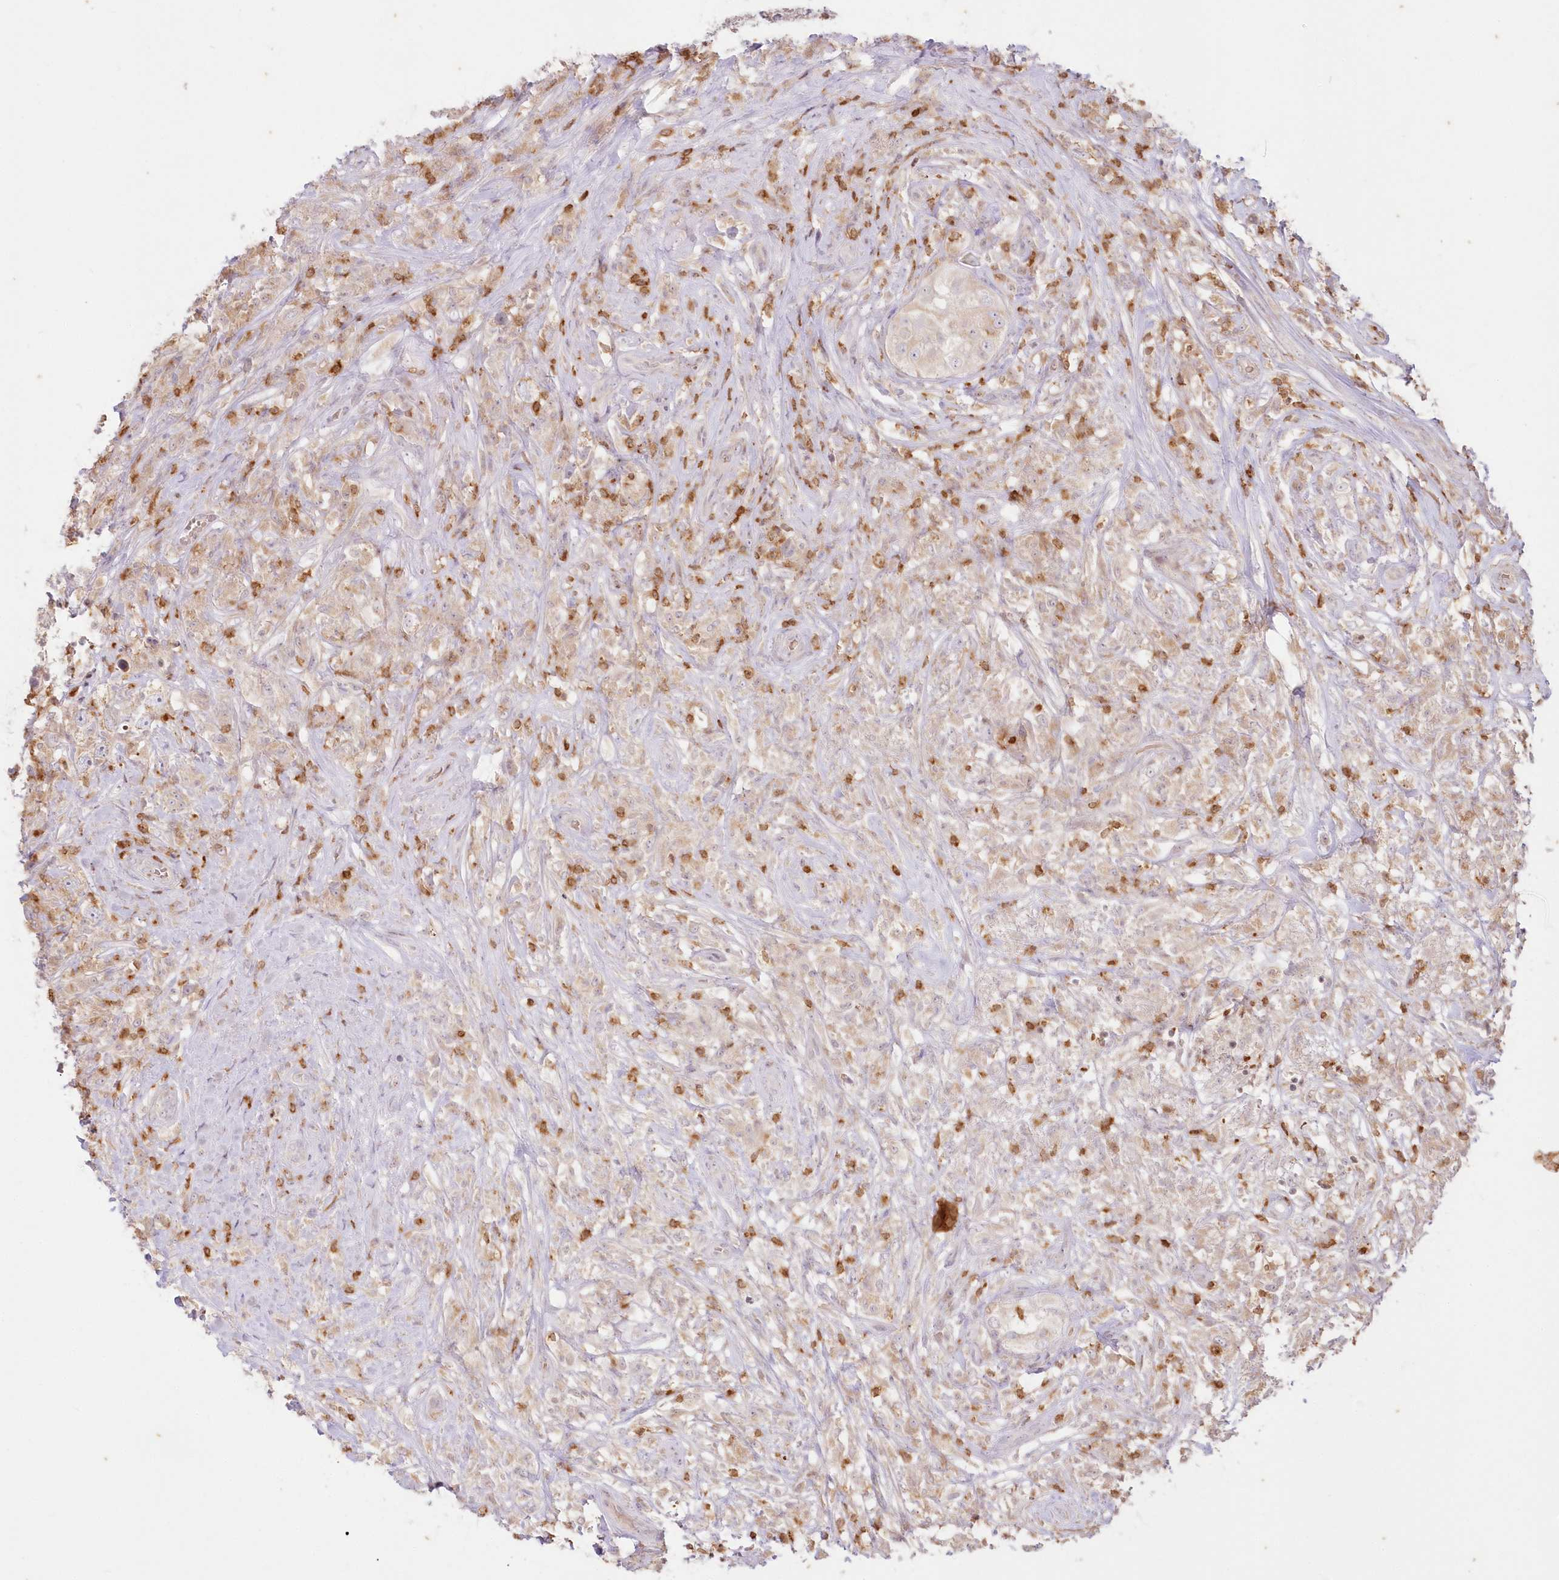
{"staining": {"intensity": "negative", "quantity": "none", "location": "none"}, "tissue": "testis cancer", "cell_type": "Tumor cells", "image_type": "cancer", "snomed": [{"axis": "morphology", "description": "Seminoma, NOS"}, {"axis": "topography", "description": "Testis"}], "caption": "High magnification brightfield microscopy of testis cancer (seminoma) stained with DAB (3,3'-diaminobenzidine) (brown) and counterstained with hematoxylin (blue): tumor cells show no significant staining.", "gene": "MTMR3", "patient": {"sex": "male", "age": 49}}